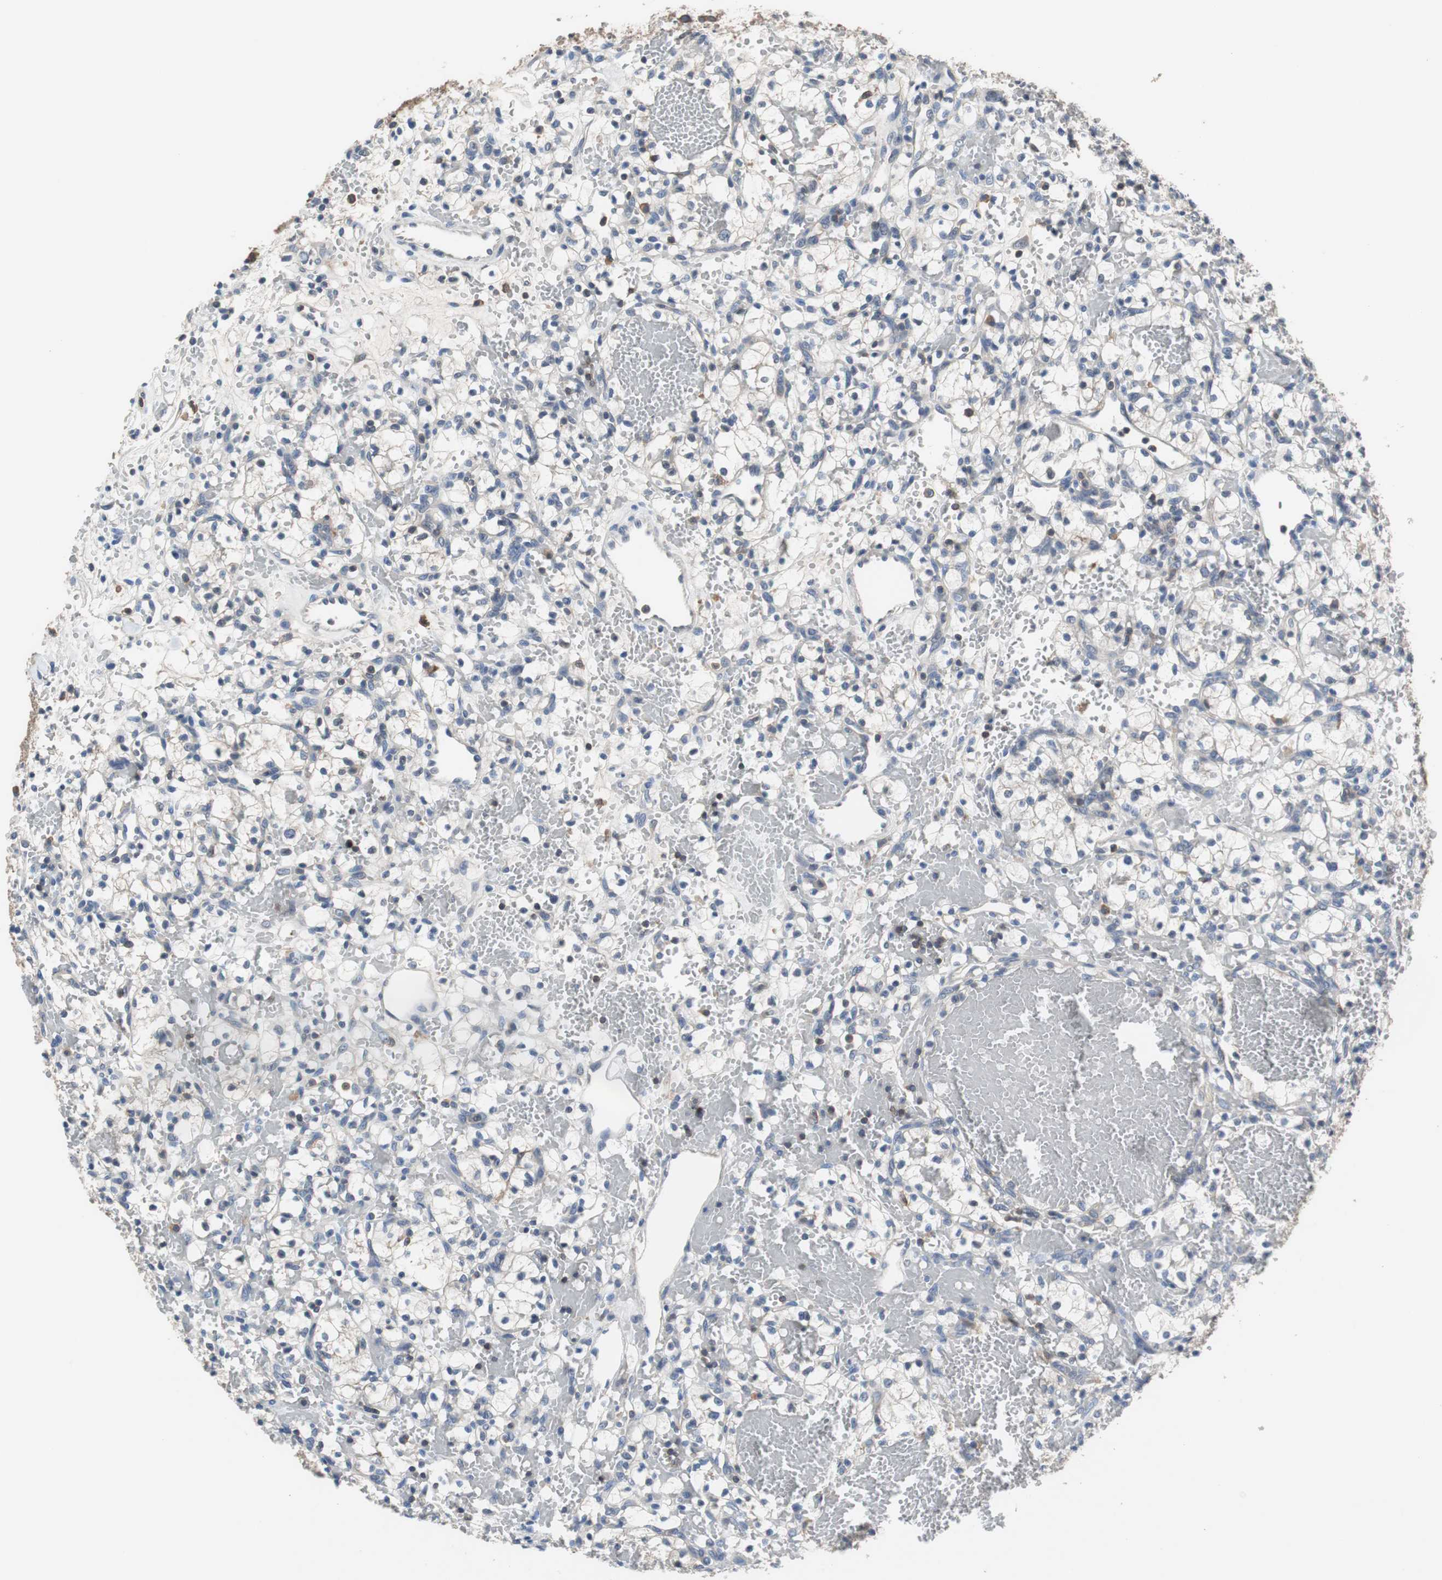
{"staining": {"intensity": "negative", "quantity": "none", "location": "none"}, "tissue": "renal cancer", "cell_type": "Tumor cells", "image_type": "cancer", "snomed": [{"axis": "morphology", "description": "Adenocarcinoma, NOS"}, {"axis": "topography", "description": "Kidney"}], "caption": "This is an immunohistochemistry (IHC) image of human adenocarcinoma (renal). There is no staining in tumor cells.", "gene": "PRKCA", "patient": {"sex": "female", "age": 60}}